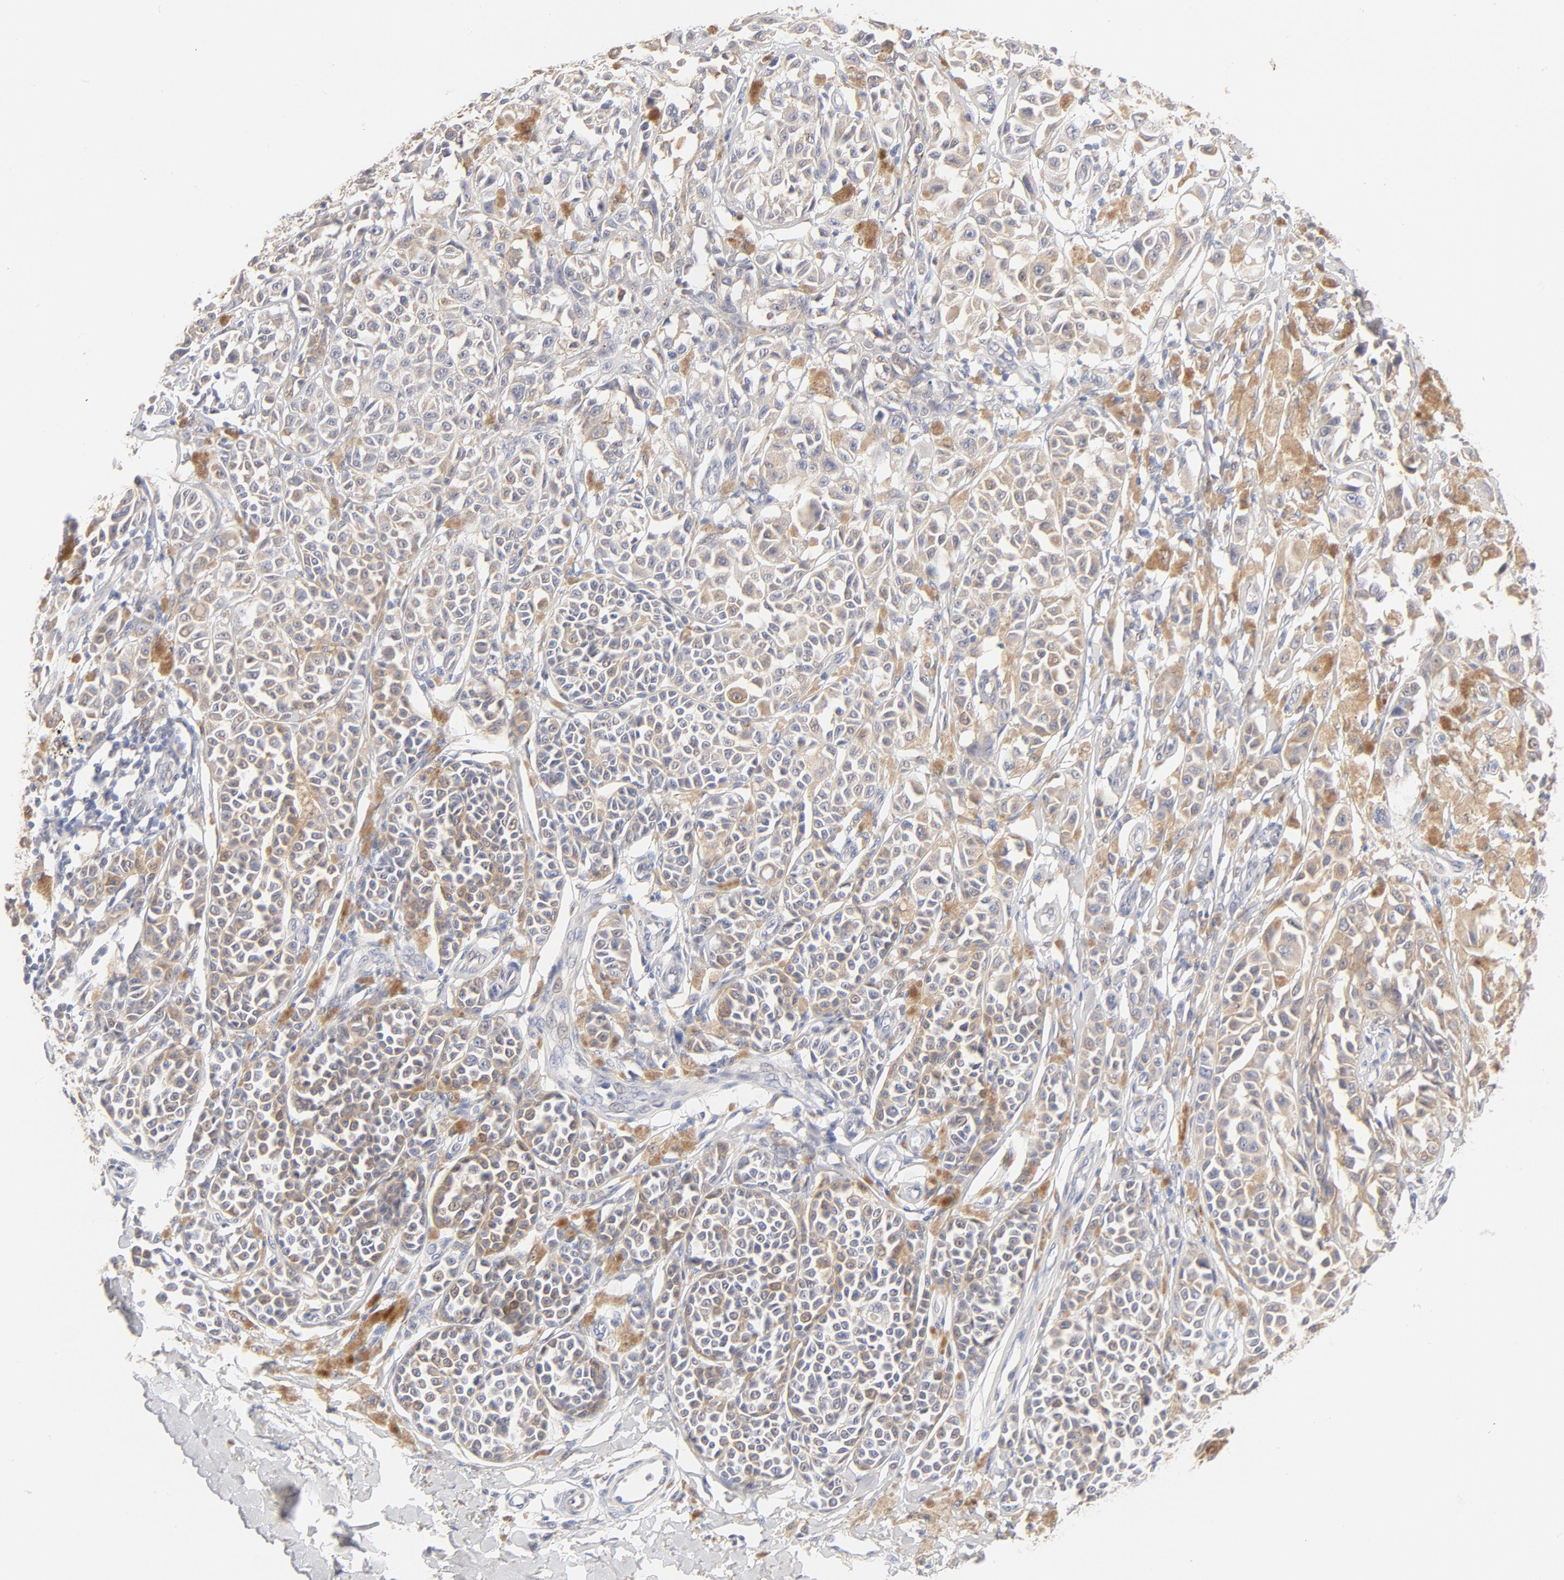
{"staining": {"intensity": "weak", "quantity": ">75%", "location": "cytoplasmic/membranous"}, "tissue": "melanoma", "cell_type": "Tumor cells", "image_type": "cancer", "snomed": [{"axis": "morphology", "description": "Malignant melanoma, NOS"}, {"axis": "topography", "description": "Skin"}], "caption": "Melanoma stained with a brown dye reveals weak cytoplasmic/membranous positive expression in about >75% of tumor cells.", "gene": "MTERF2", "patient": {"sex": "female", "age": 38}}